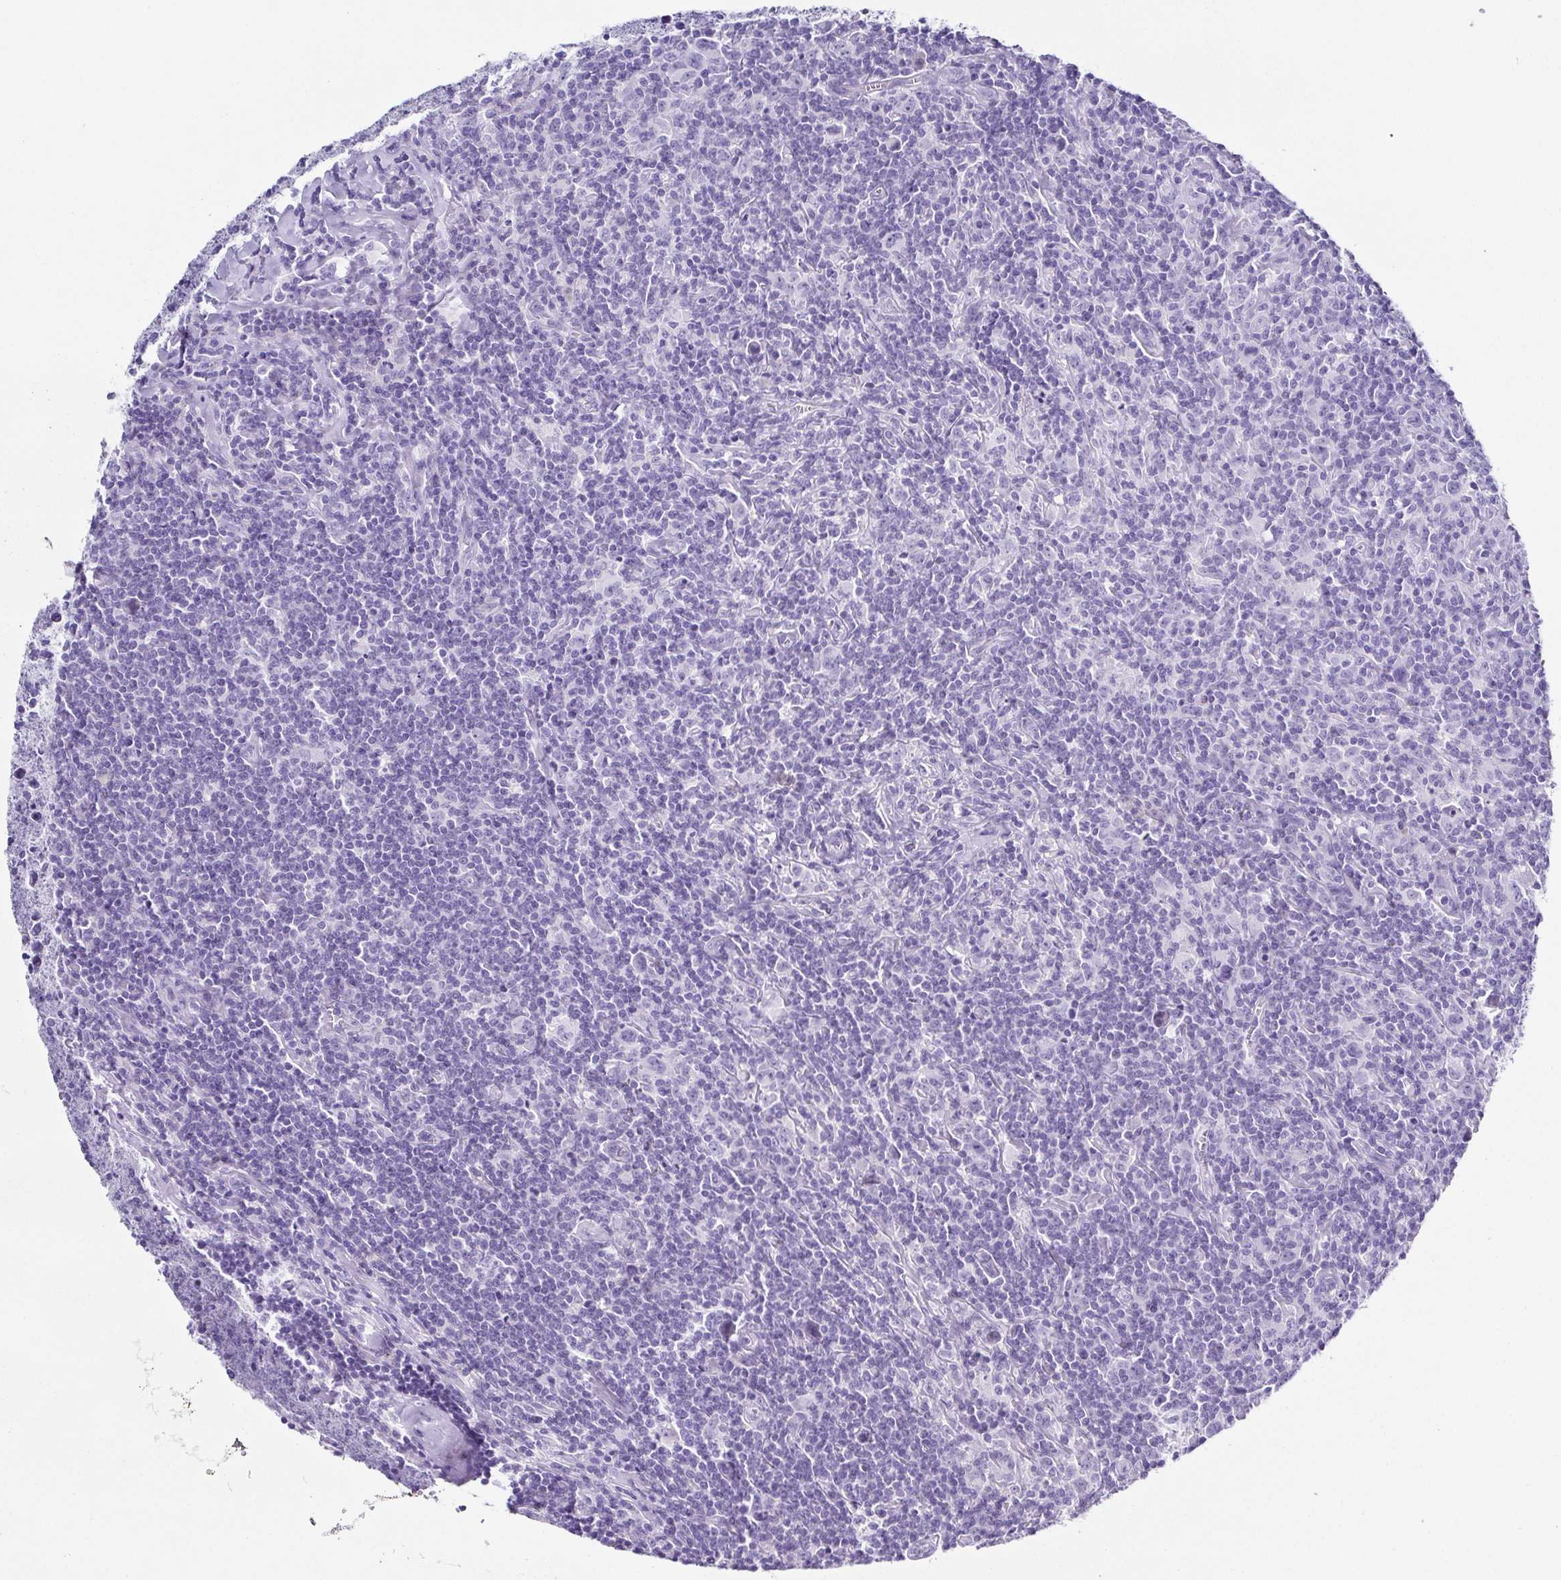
{"staining": {"intensity": "negative", "quantity": "none", "location": "none"}, "tissue": "lymphoma", "cell_type": "Tumor cells", "image_type": "cancer", "snomed": [{"axis": "morphology", "description": "Hodgkin's disease, NOS"}, {"axis": "topography", "description": "Lymph node"}], "caption": "Tumor cells show no significant expression in Hodgkin's disease.", "gene": "TNNT2", "patient": {"sex": "female", "age": 18}}